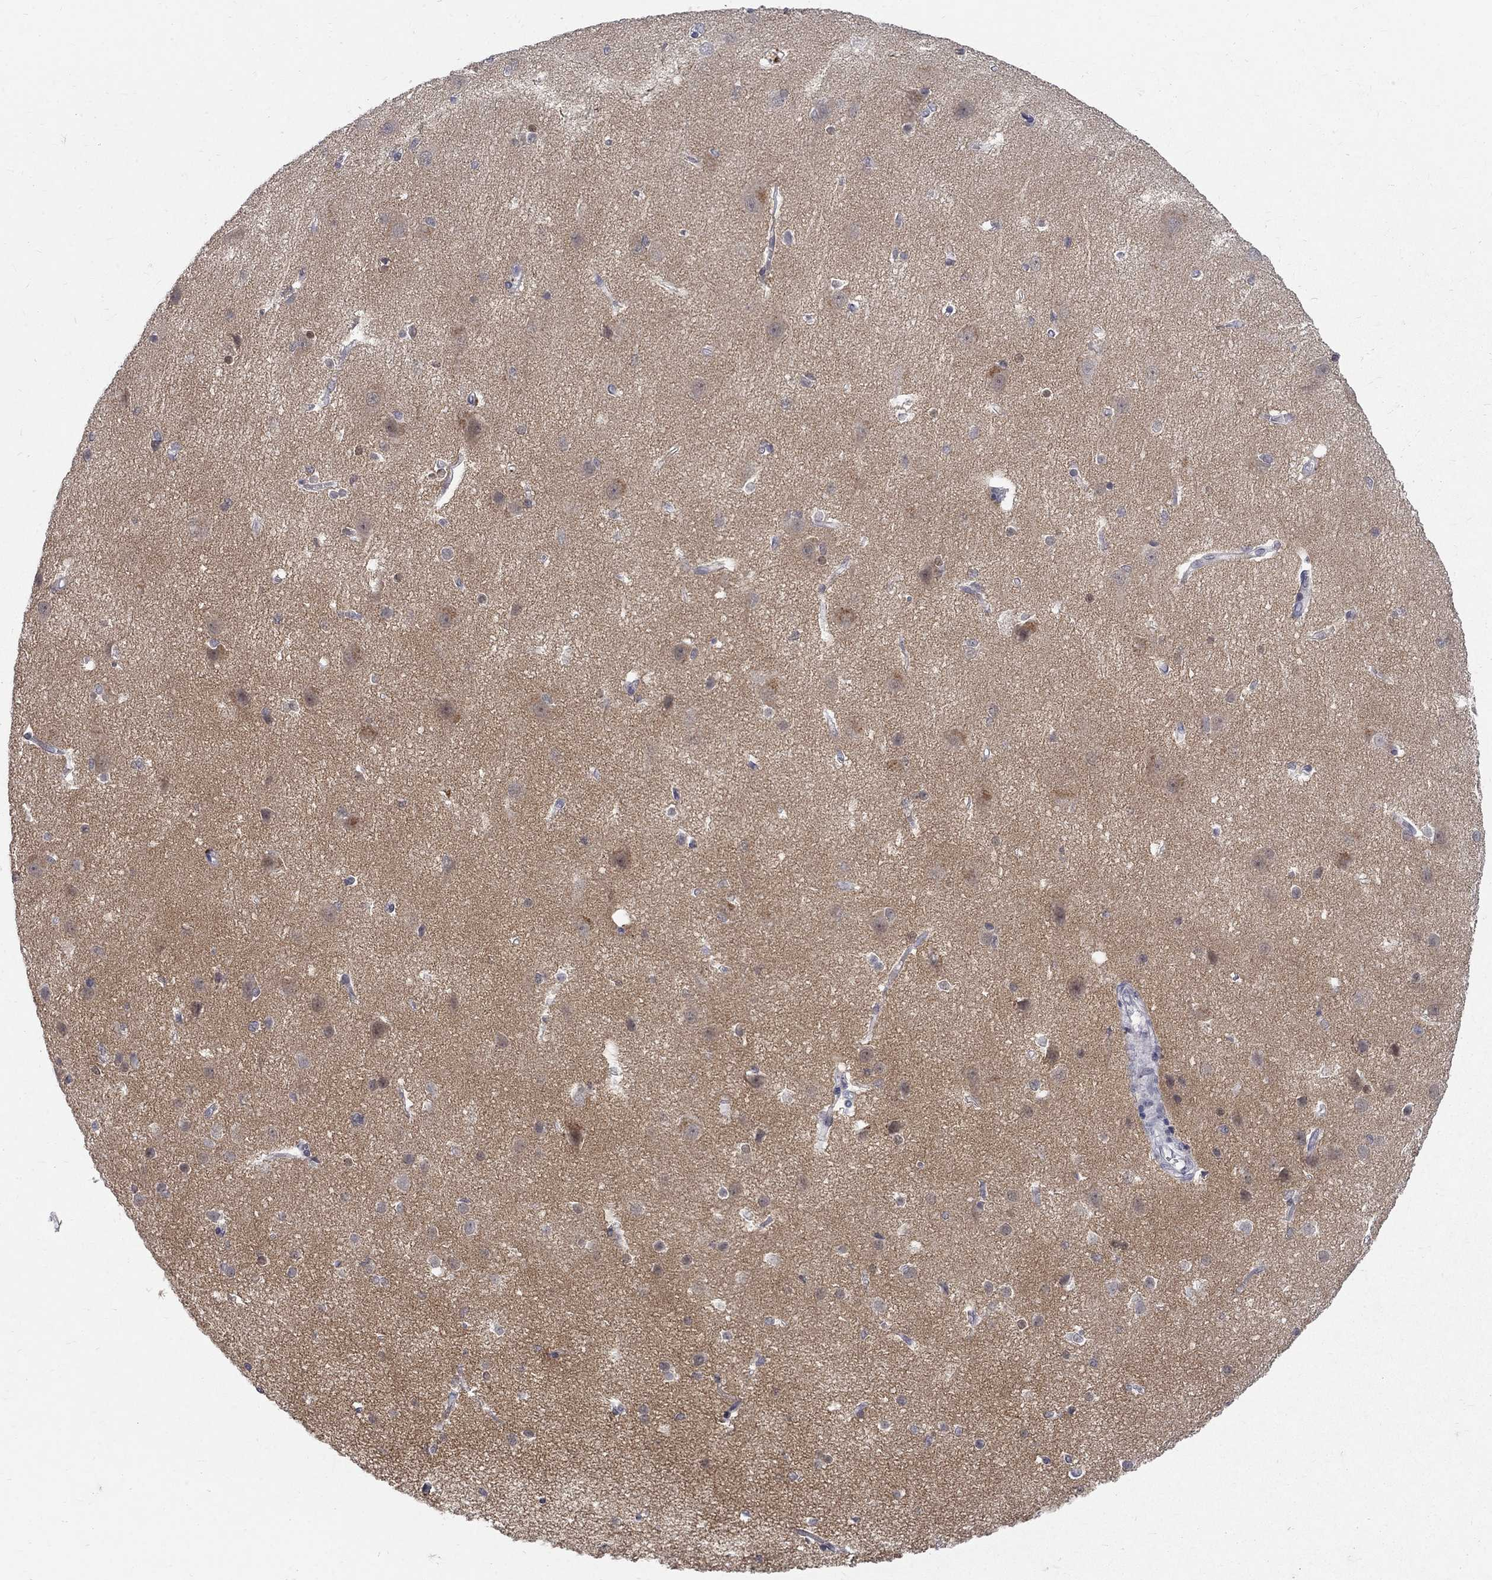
{"staining": {"intensity": "negative", "quantity": "none", "location": "none"}, "tissue": "cerebral cortex", "cell_type": "Endothelial cells", "image_type": "normal", "snomed": [{"axis": "morphology", "description": "Normal tissue, NOS"}, {"axis": "topography", "description": "Cerebral cortex"}], "caption": "A high-resolution histopathology image shows immunohistochemistry staining of unremarkable cerebral cortex, which displays no significant expression in endothelial cells.", "gene": "CTNND2", "patient": {"sex": "male", "age": 37}}